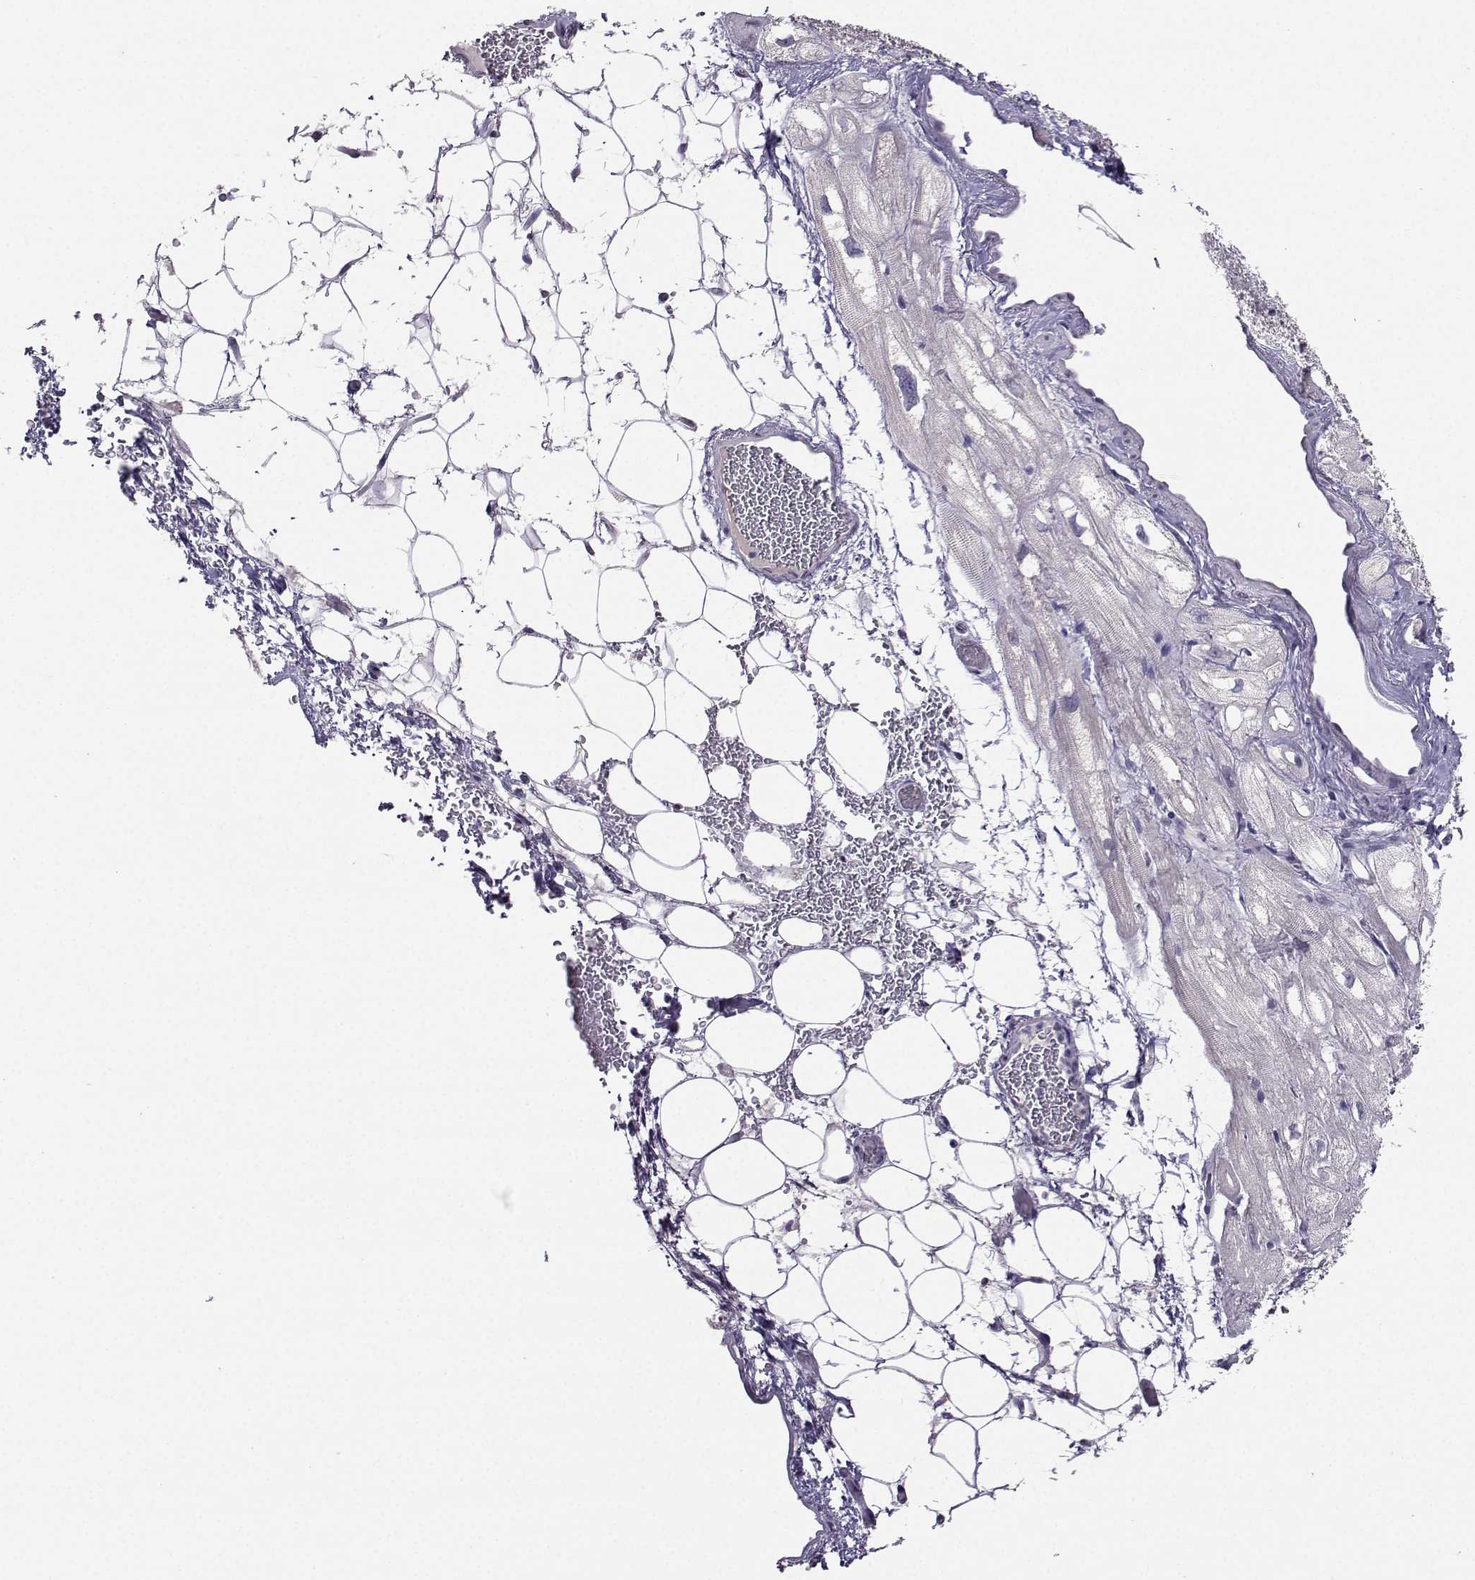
{"staining": {"intensity": "negative", "quantity": "none", "location": "none"}, "tissue": "heart muscle", "cell_type": "Cardiomyocytes", "image_type": "normal", "snomed": [{"axis": "morphology", "description": "Normal tissue, NOS"}, {"axis": "topography", "description": "Heart"}], "caption": "Immunohistochemistry of unremarkable human heart muscle shows no staining in cardiomyocytes. (DAB (3,3'-diaminobenzidine) immunohistochemistry (IHC) visualized using brightfield microscopy, high magnification).", "gene": "CARTPT", "patient": {"sex": "male", "age": 61}}